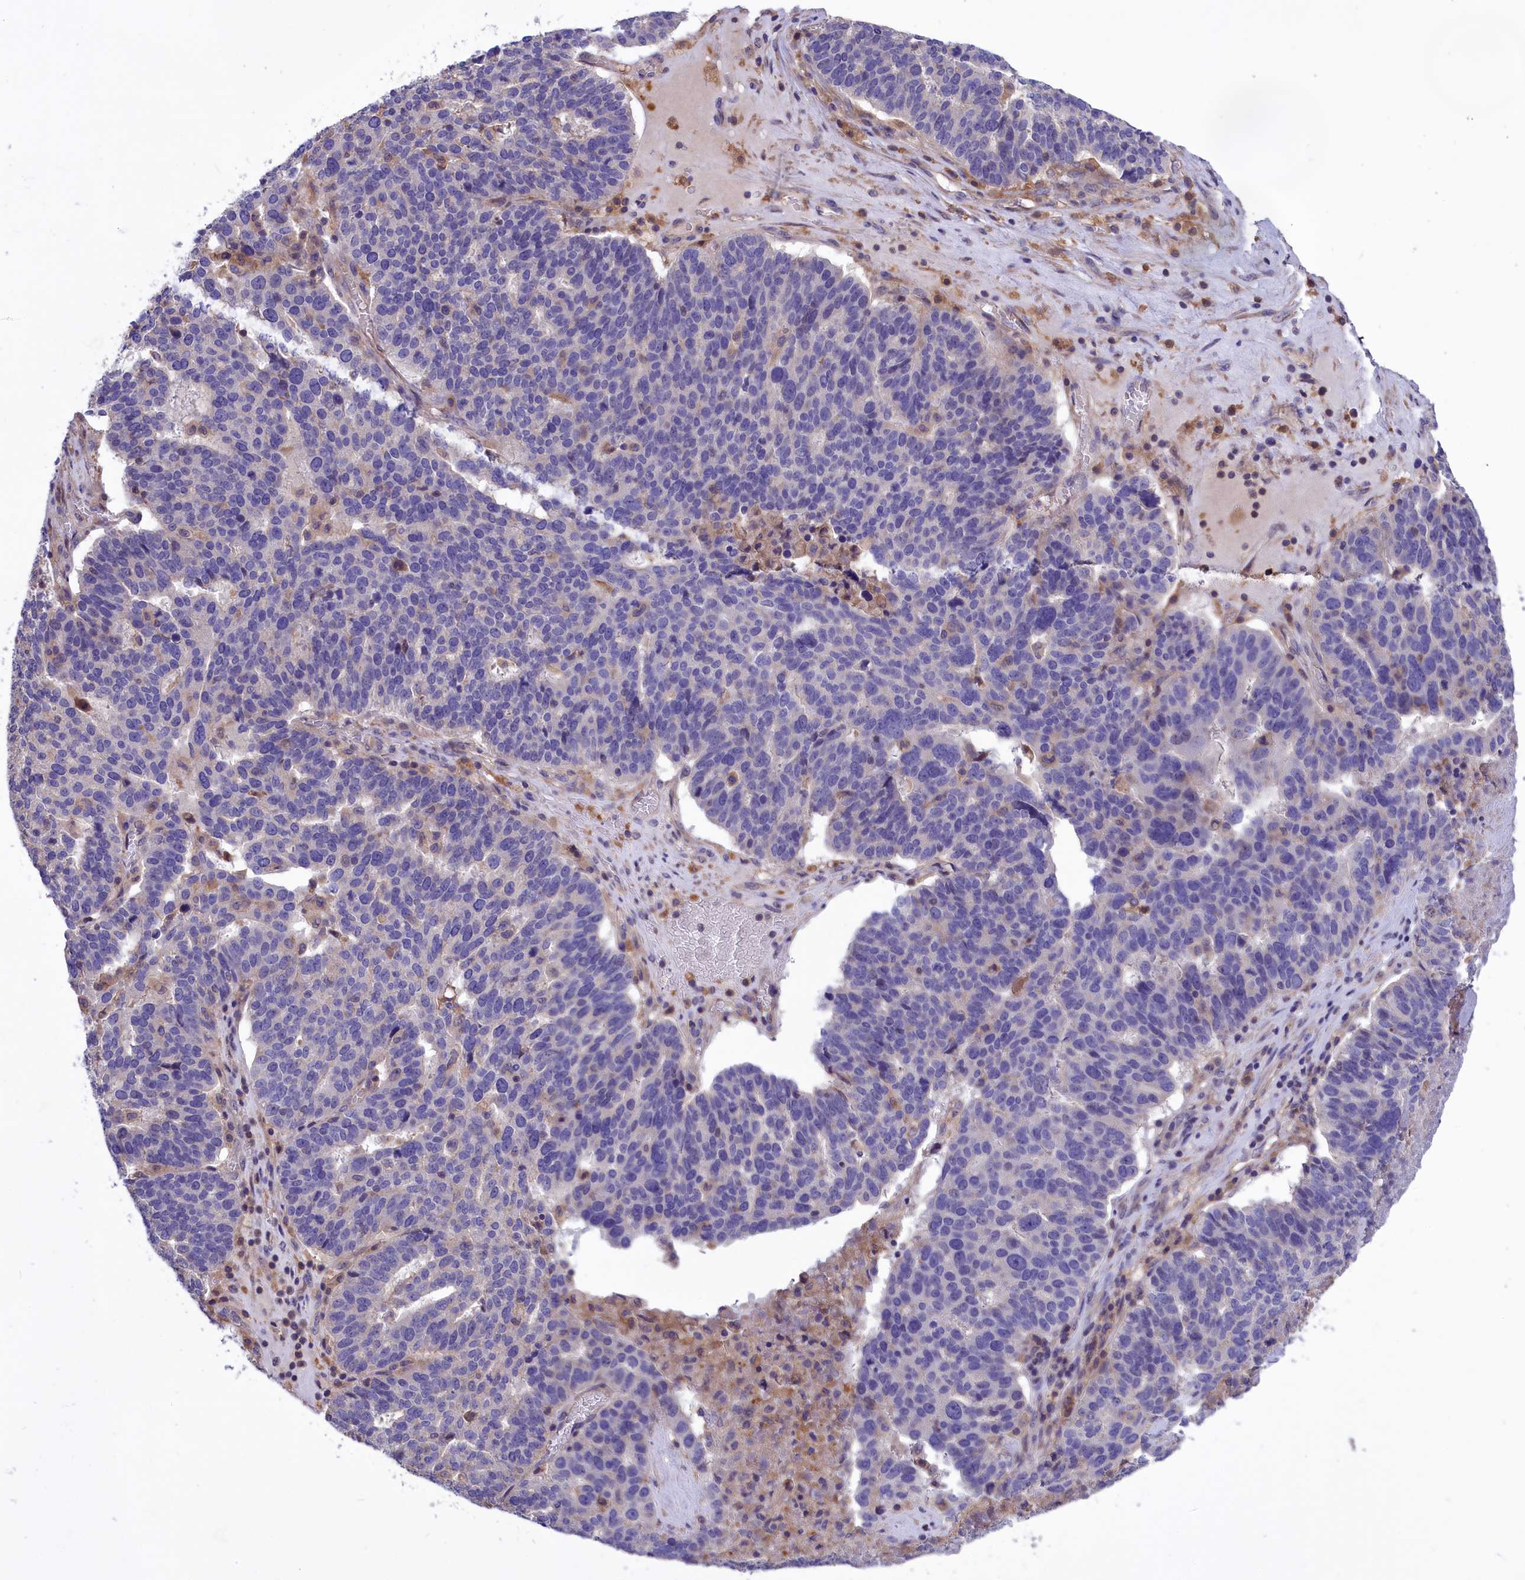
{"staining": {"intensity": "negative", "quantity": "none", "location": "none"}, "tissue": "ovarian cancer", "cell_type": "Tumor cells", "image_type": "cancer", "snomed": [{"axis": "morphology", "description": "Cystadenocarcinoma, serous, NOS"}, {"axis": "topography", "description": "Ovary"}], "caption": "Immunohistochemistry photomicrograph of neoplastic tissue: ovarian cancer stained with DAB (3,3'-diaminobenzidine) demonstrates no significant protein positivity in tumor cells.", "gene": "AMDHD2", "patient": {"sex": "female", "age": 59}}